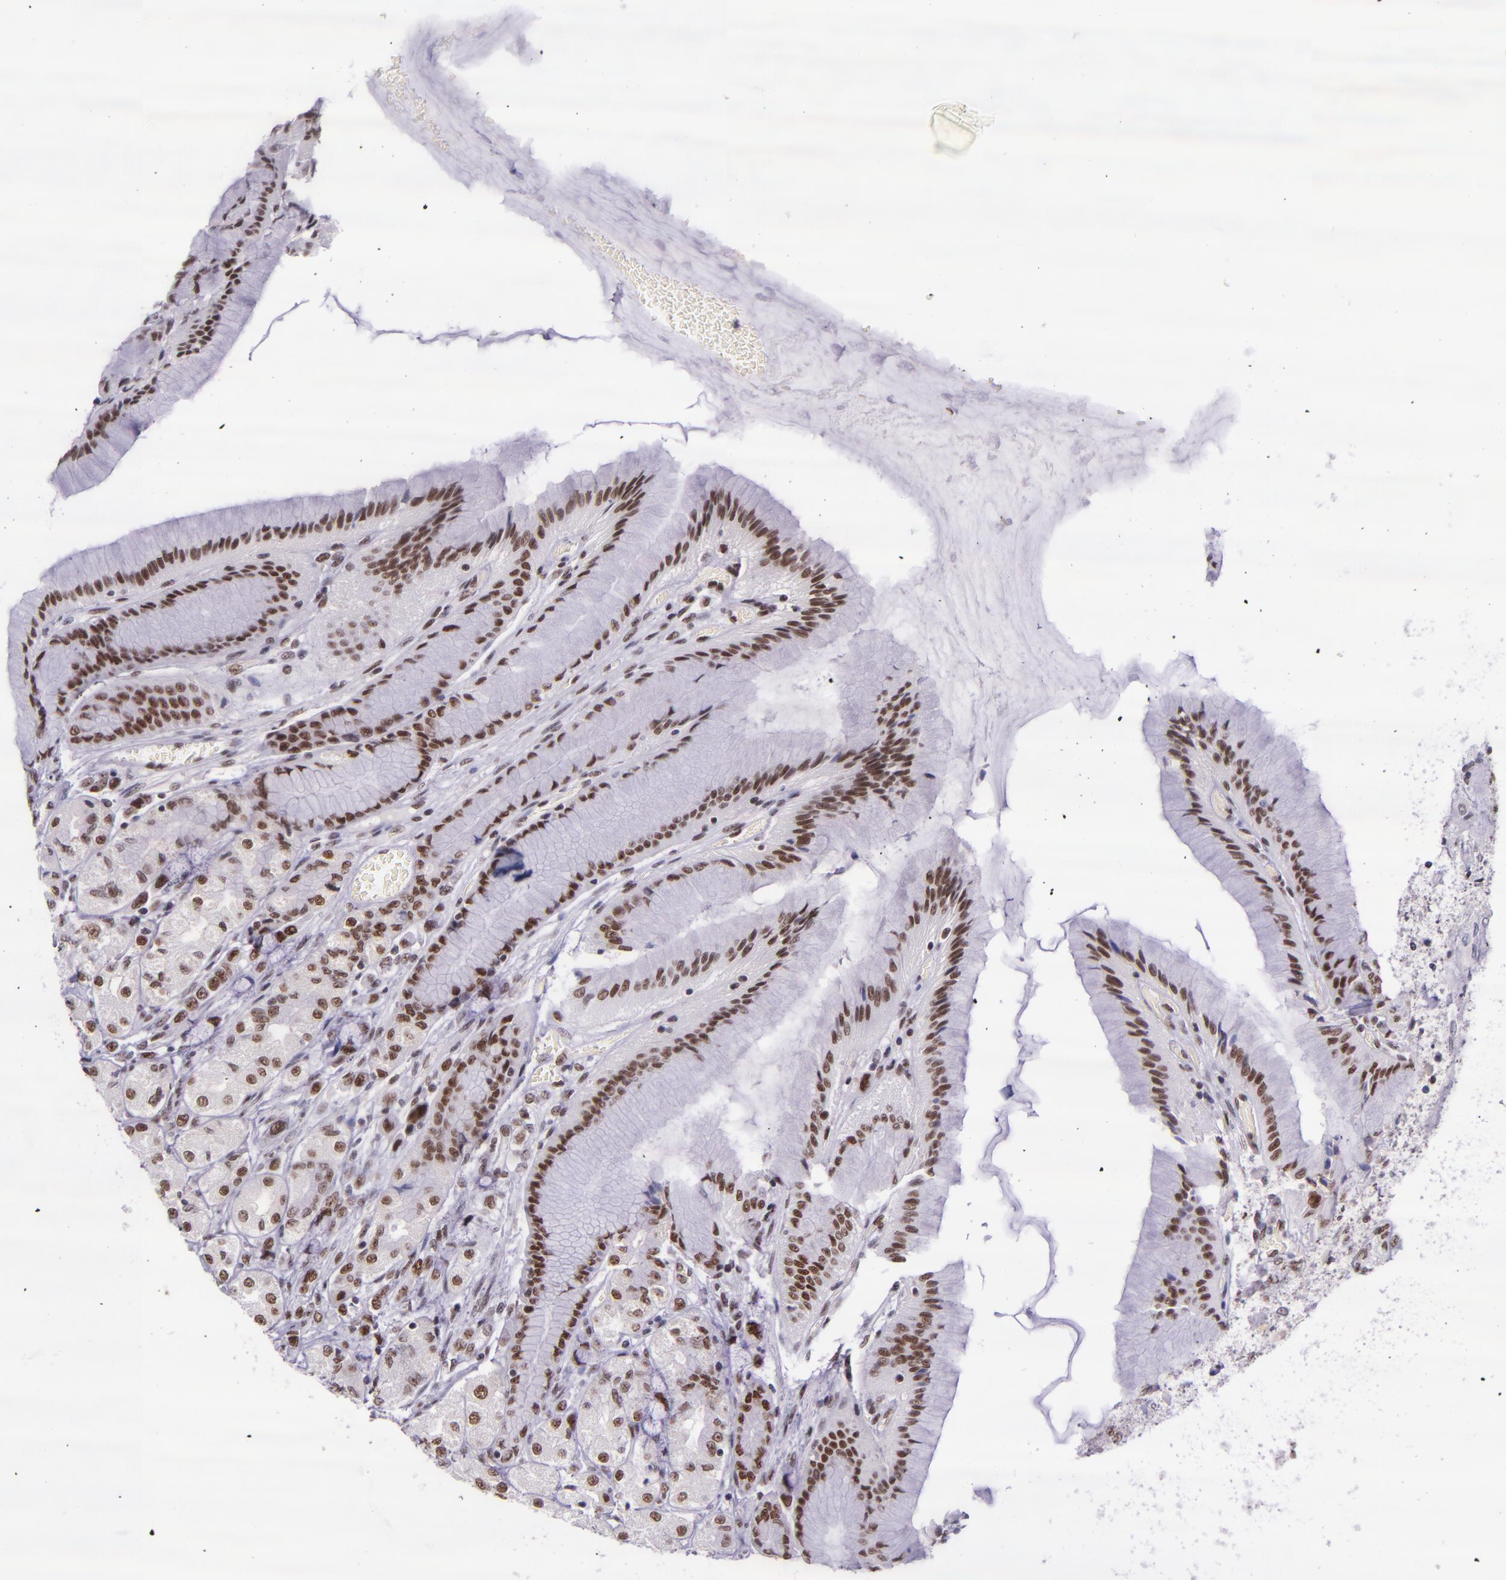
{"staining": {"intensity": "strong", "quantity": ">75%", "location": "nuclear"}, "tissue": "stomach", "cell_type": "Glandular cells", "image_type": "normal", "snomed": [{"axis": "morphology", "description": "Normal tissue, NOS"}, {"axis": "morphology", "description": "Adenocarcinoma, NOS"}, {"axis": "topography", "description": "Stomach"}, {"axis": "topography", "description": "Stomach, lower"}], "caption": "Brown immunohistochemical staining in benign human stomach demonstrates strong nuclear staining in approximately >75% of glandular cells.", "gene": "GPKOW", "patient": {"sex": "female", "age": 65}}